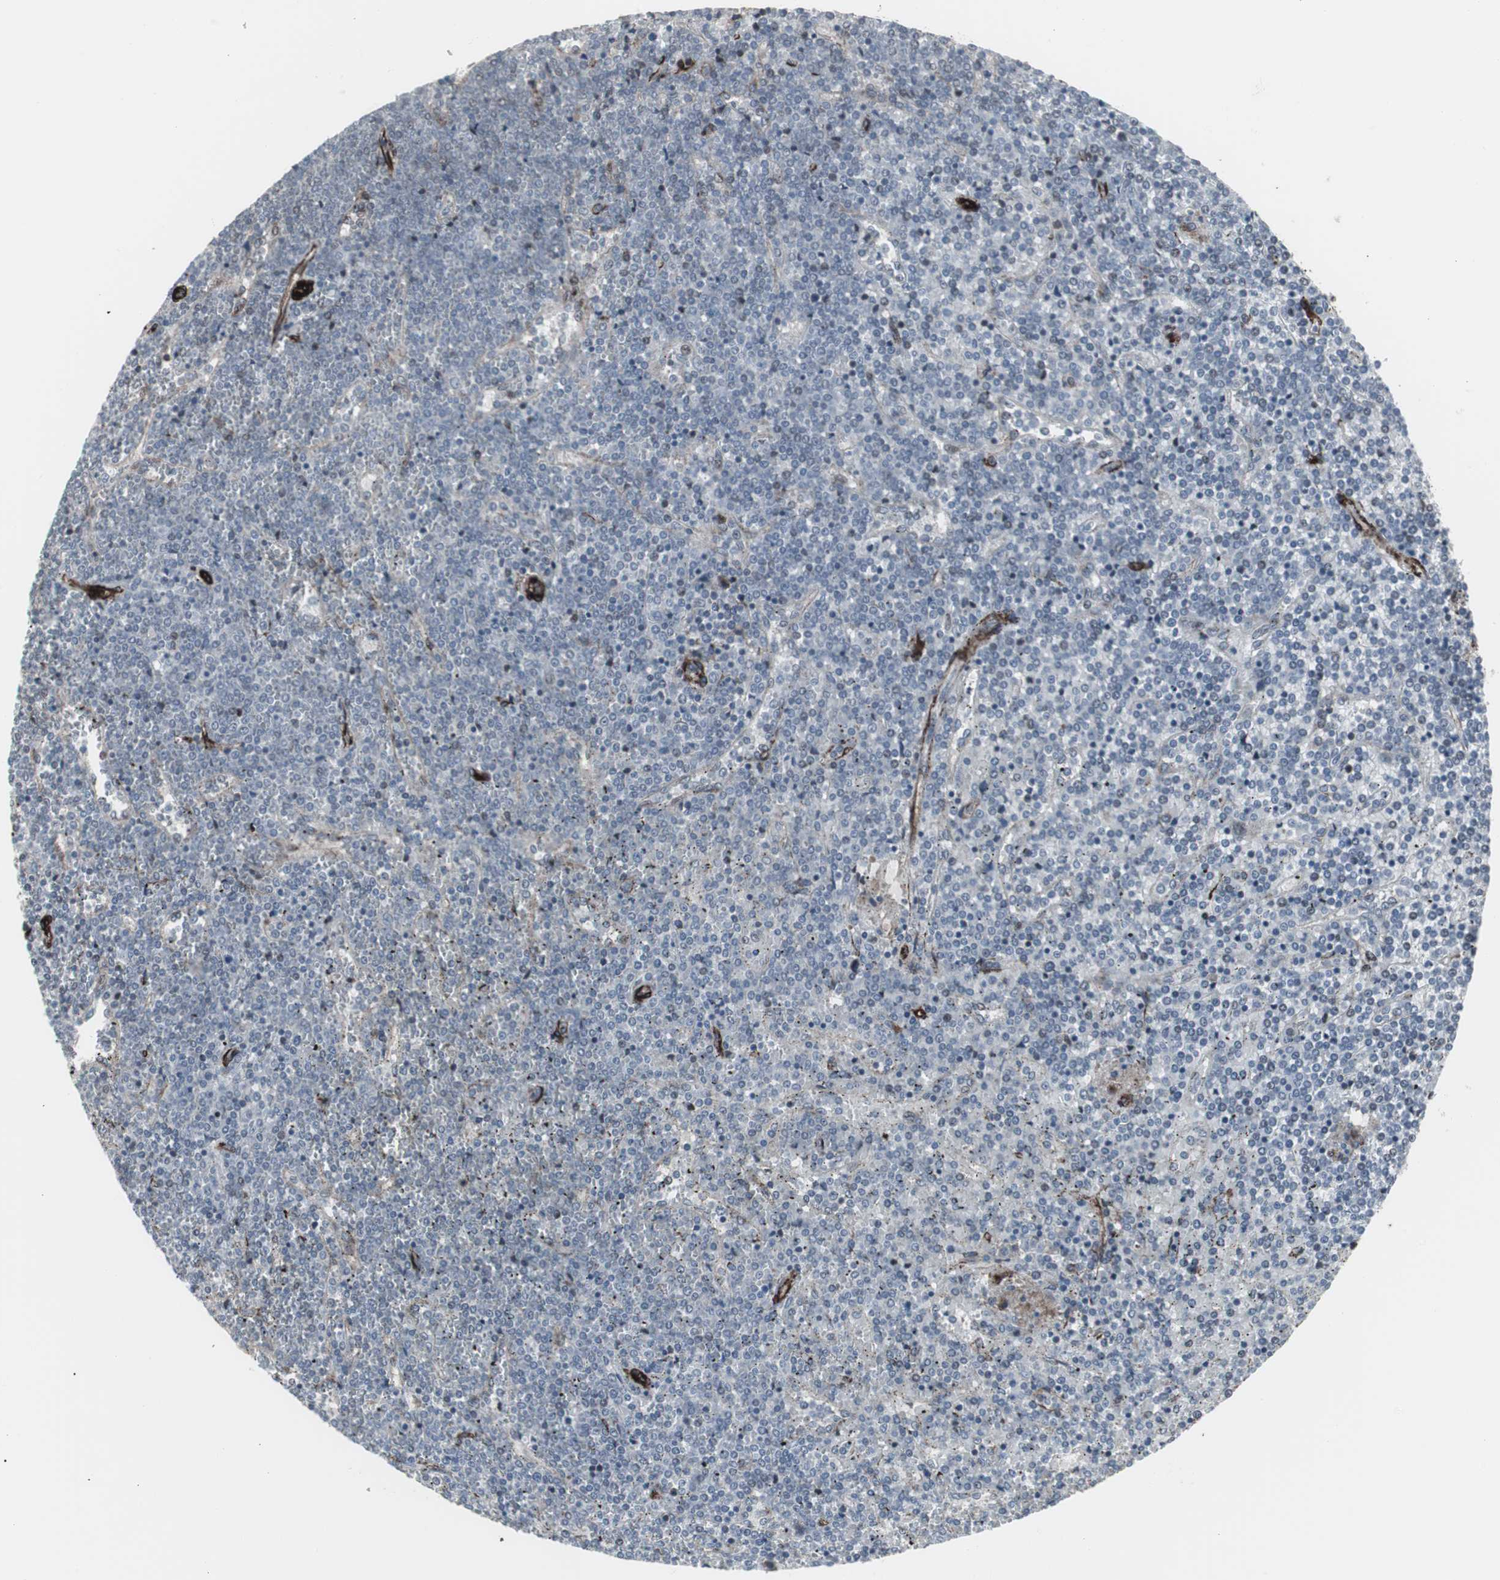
{"staining": {"intensity": "negative", "quantity": "none", "location": "none"}, "tissue": "lymphoma", "cell_type": "Tumor cells", "image_type": "cancer", "snomed": [{"axis": "morphology", "description": "Malignant lymphoma, non-Hodgkin's type, Low grade"}, {"axis": "topography", "description": "Spleen"}], "caption": "This image is of malignant lymphoma, non-Hodgkin's type (low-grade) stained with immunohistochemistry (IHC) to label a protein in brown with the nuclei are counter-stained blue. There is no staining in tumor cells.", "gene": "PDGFA", "patient": {"sex": "female", "age": 19}}